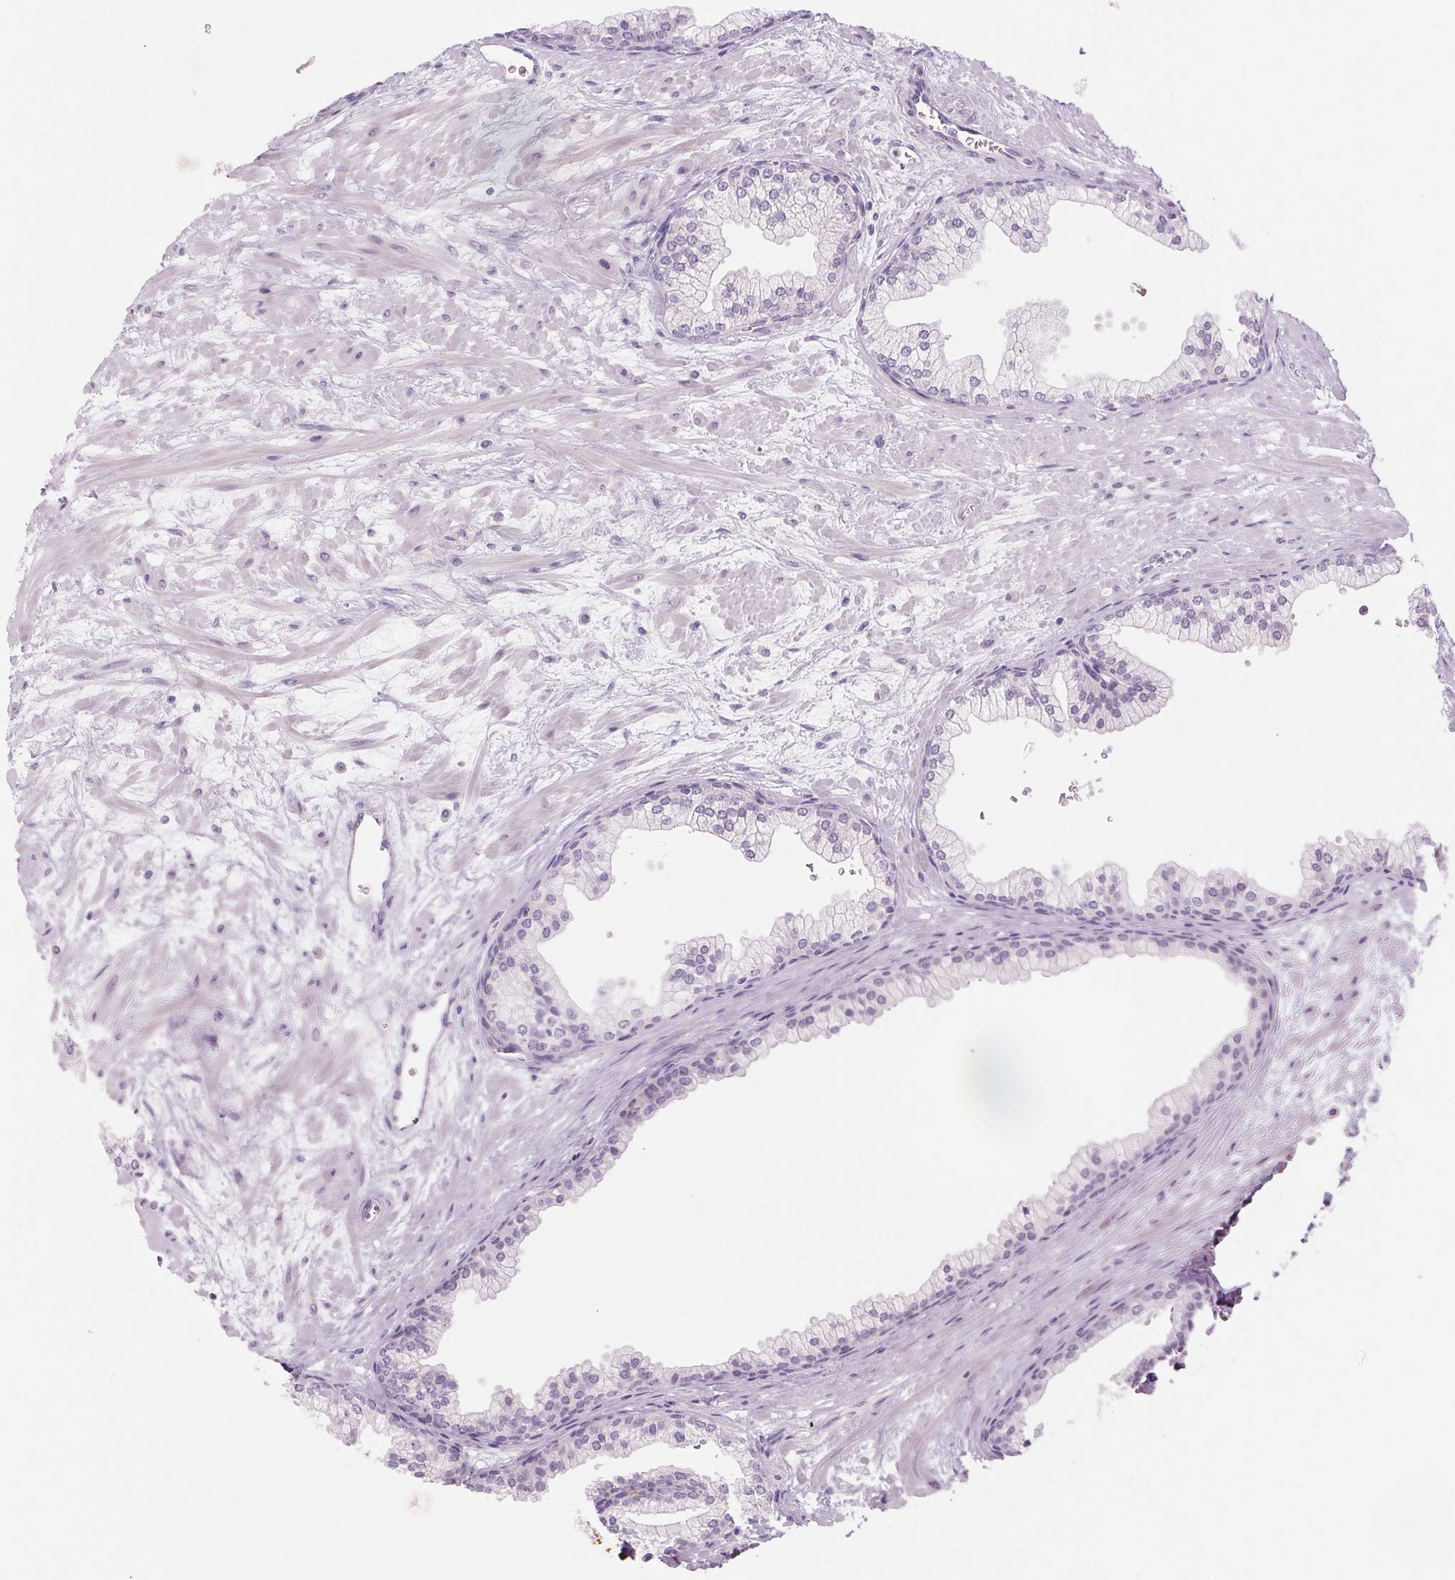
{"staining": {"intensity": "negative", "quantity": "none", "location": "none"}, "tissue": "prostate", "cell_type": "Glandular cells", "image_type": "normal", "snomed": [{"axis": "morphology", "description": "Normal tissue, NOS"}, {"axis": "topography", "description": "Prostate"}, {"axis": "topography", "description": "Peripheral nerve tissue"}], "caption": "This is a micrograph of IHC staining of unremarkable prostate, which shows no positivity in glandular cells.", "gene": "RPTN", "patient": {"sex": "male", "age": 61}}